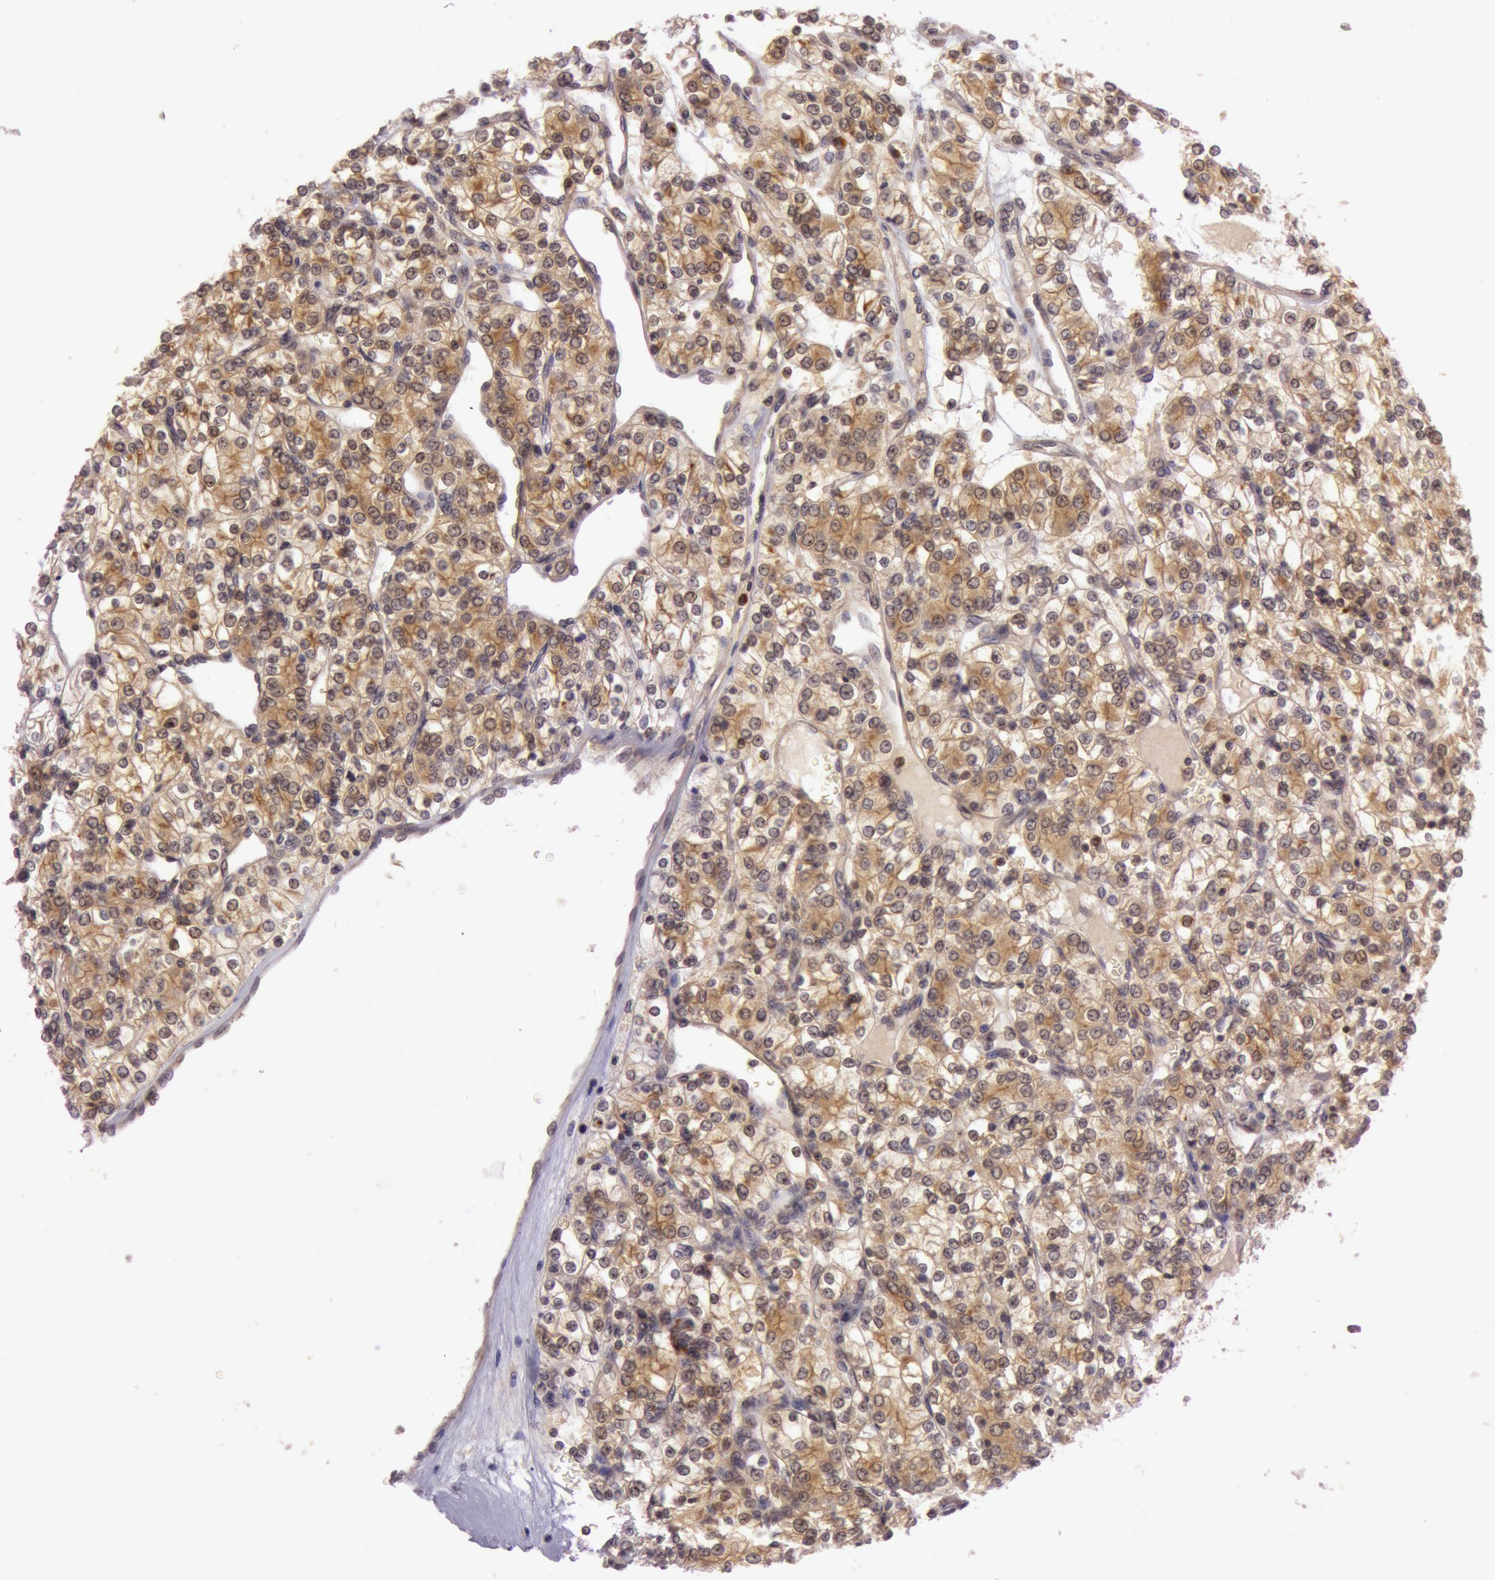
{"staining": {"intensity": "moderate", "quantity": ">75%", "location": "cytoplasmic/membranous"}, "tissue": "renal cancer", "cell_type": "Tumor cells", "image_type": "cancer", "snomed": [{"axis": "morphology", "description": "Adenocarcinoma, NOS"}, {"axis": "topography", "description": "Kidney"}], "caption": "Immunohistochemistry micrograph of neoplastic tissue: adenocarcinoma (renal) stained using immunohistochemistry (IHC) displays medium levels of moderate protein expression localized specifically in the cytoplasmic/membranous of tumor cells, appearing as a cytoplasmic/membranous brown color.", "gene": "ATG2B", "patient": {"sex": "female", "age": 62}}